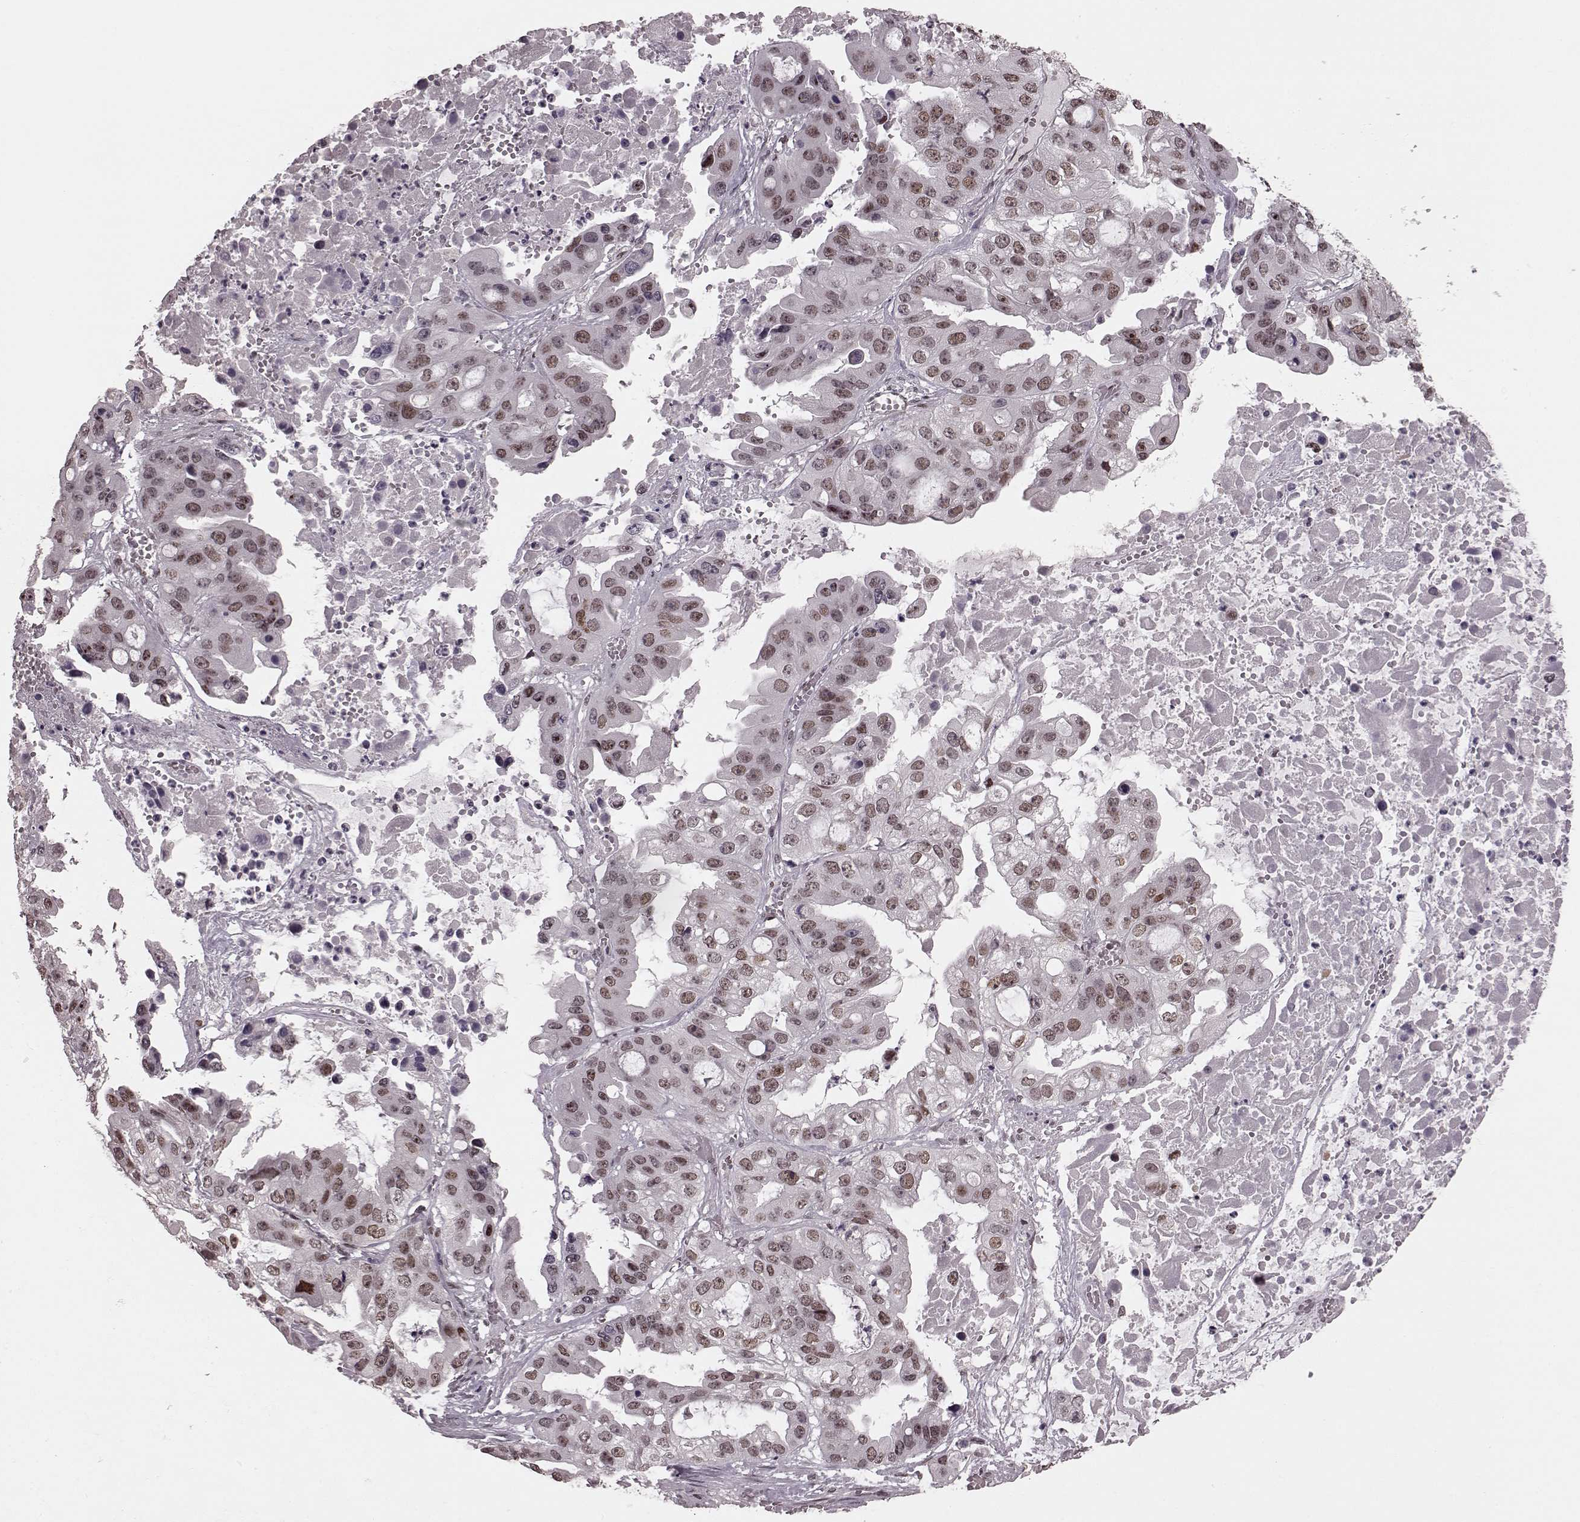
{"staining": {"intensity": "weak", "quantity": ">75%", "location": "nuclear"}, "tissue": "ovarian cancer", "cell_type": "Tumor cells", "image_type": "cancer", "snomed": [{"axis": "morphology", "description": "Cystadenocarcinoma, serous, NOS"}, {"axis": "topography", "description": "Ovary"}], "caption": "Protein expression analysis of serous cystadenocarcinoma (ovarian) demonstrates weak nuclear staining in about >75% of tumor cells. (brown staining indicates protein expression, while blue staining denotes nuclei).", "gene": "NR2C1", "patient": {"sex": "female", "age": 56}}